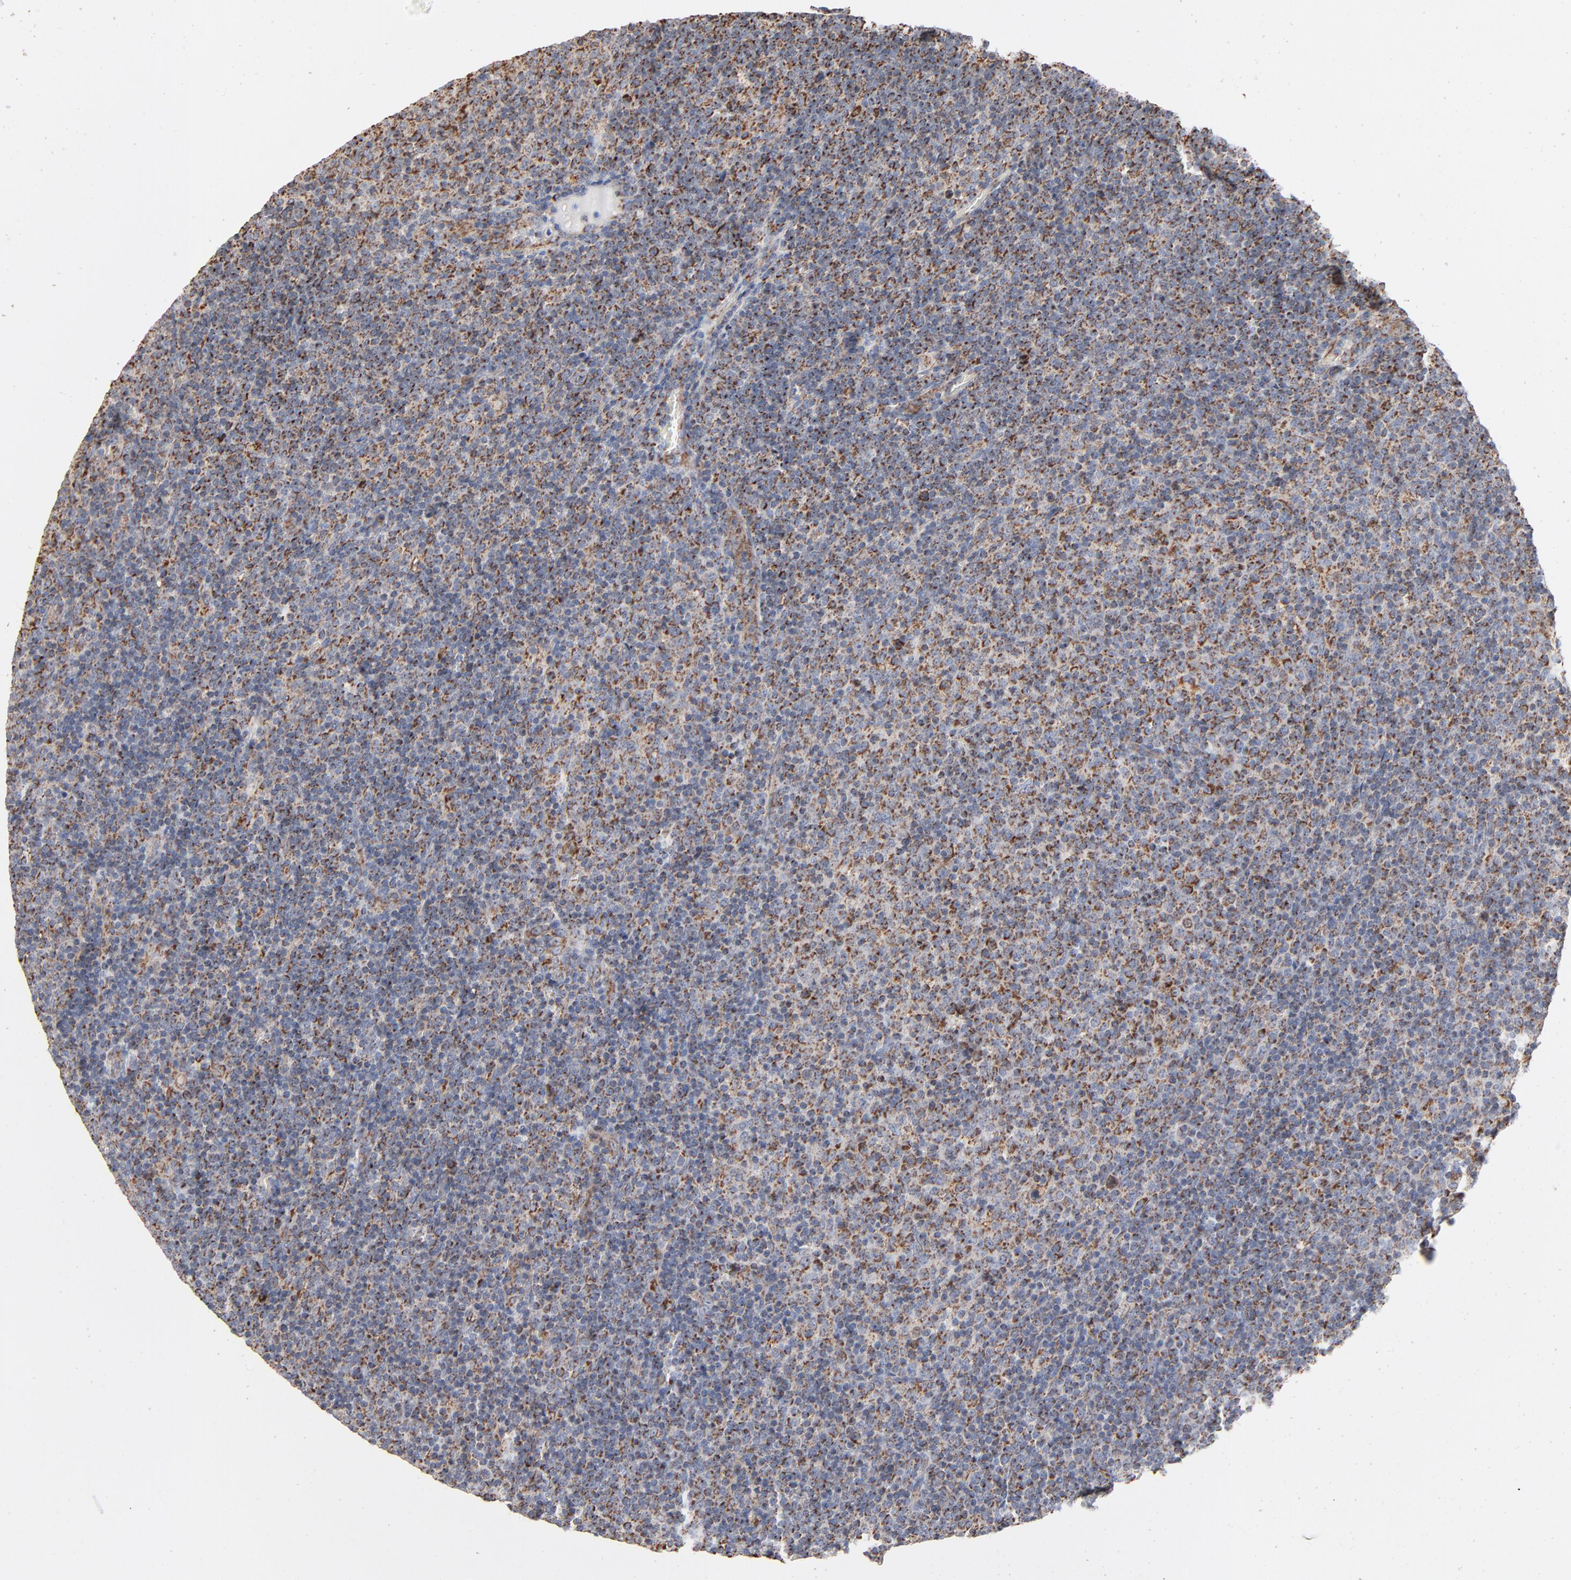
{"staining": {"intensity": "strong", "quantity": "25%-75%", "location": "cytoplasmic/membranous"}, "tissue": "lymphoma", "cell_type": "Tumor cells", "image_type": "cancer", "snomed": [{"axis": "morphology", "description": "Malignant lymphoma, non-Hodgkin's type, Low grade"}, {"axis": "topography", "description": "Lymph node"}], "caption": "The micrograph displays staining of low-grade malignant lymphoma, non-Hodgkin's type, revealing strong cytoplasmic/membranous protein positivity (brown color) within tumor cells.", "gene": "UQCRC1", "patient": {"sex": "male", "age": 70}}